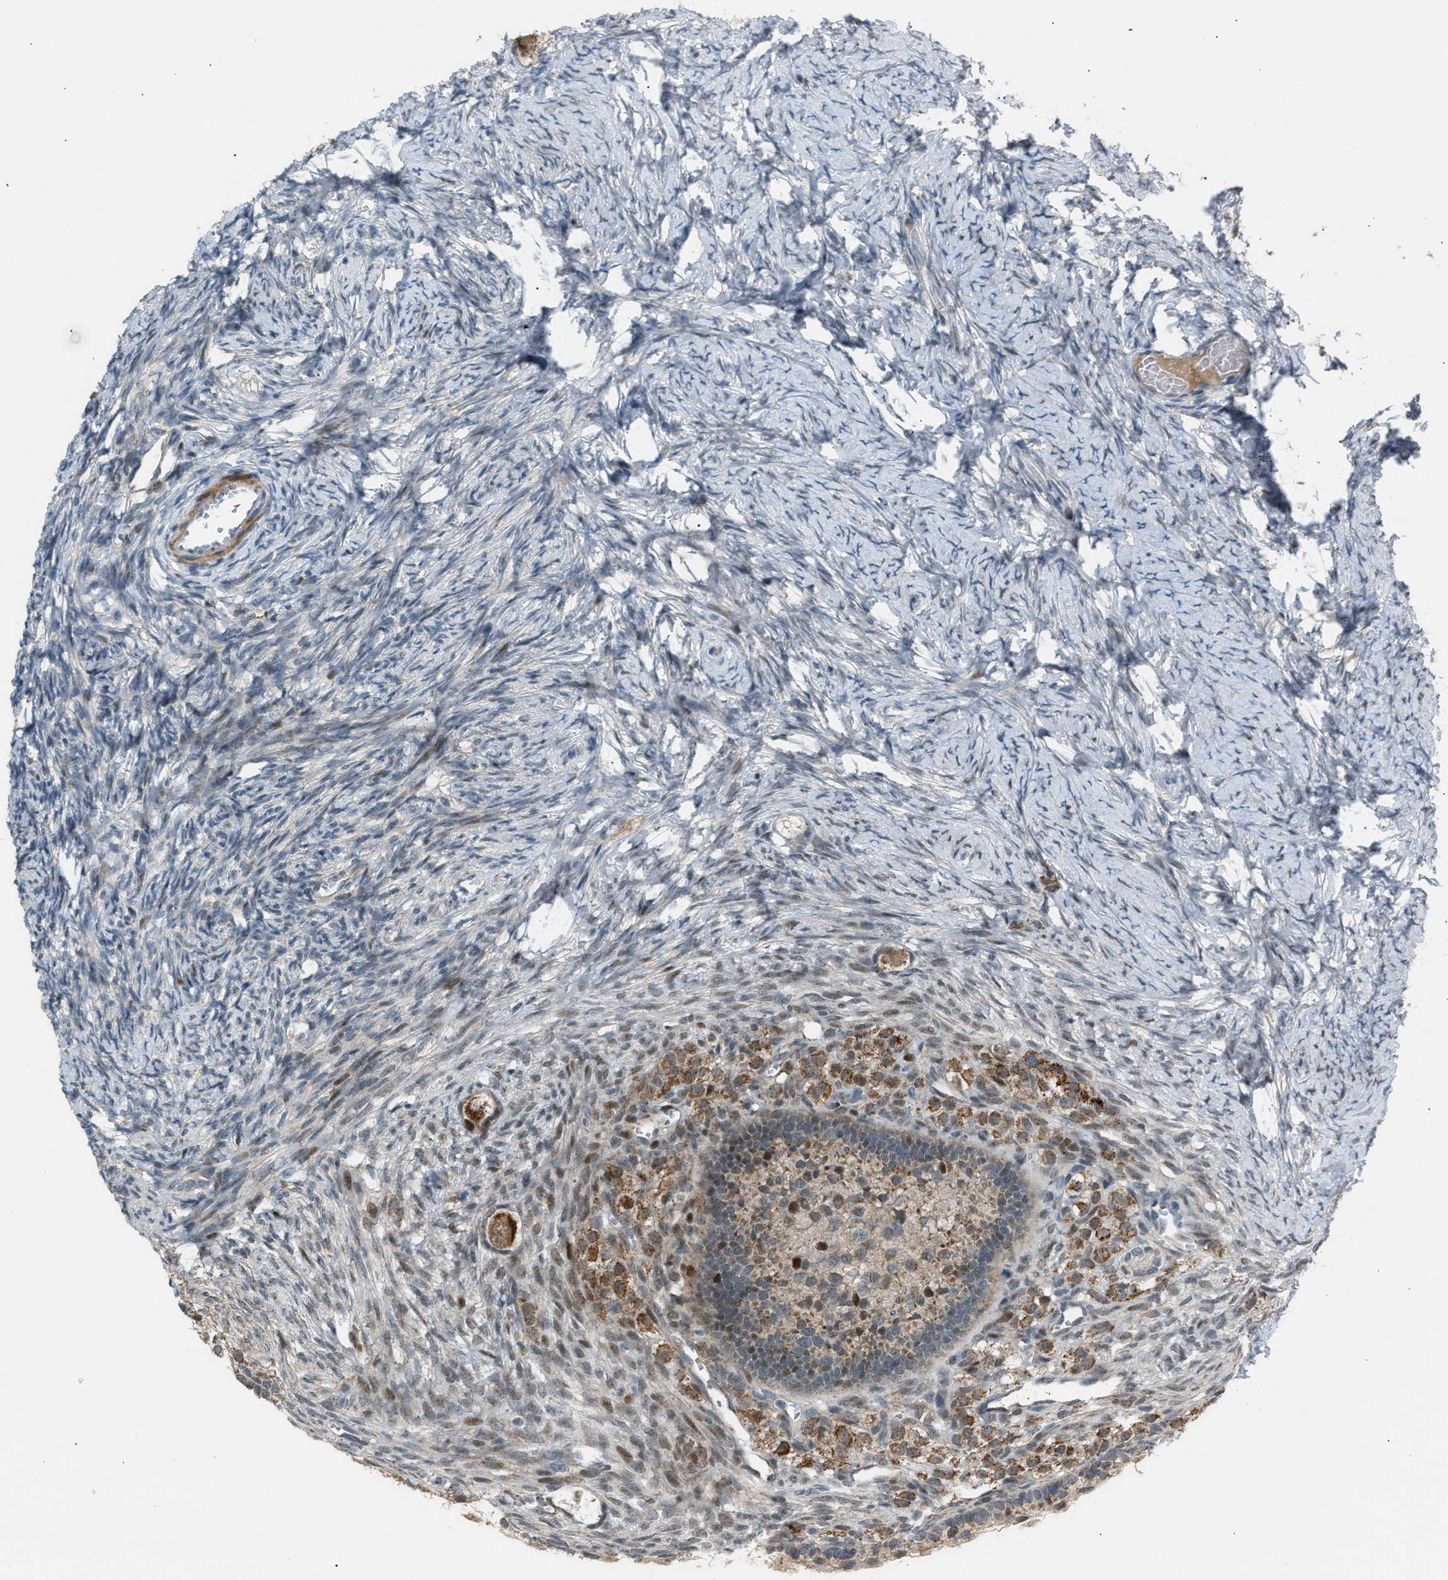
{"staining": {"intensity": "moderate", "quantity": "25%-75%", "location": "cytoplasmic/membranous"}, "tissue": "ovary", "cell_type": "Follicle cells", "image_type": "normal", "snomed": [{"axis": "morphology", "description": "Normal tissue, NOS"}, {"axis": "topography", "description": "Ovary"}], "caption": "Immunohistochemical staining of benign human ovary shows 25%-75% levels of moderate cytoplasmic/membranous protein staining in about 25%-75% of follicle cells.", "gene": "VPS41", "patient": {"sex": "female", "age": 27}}